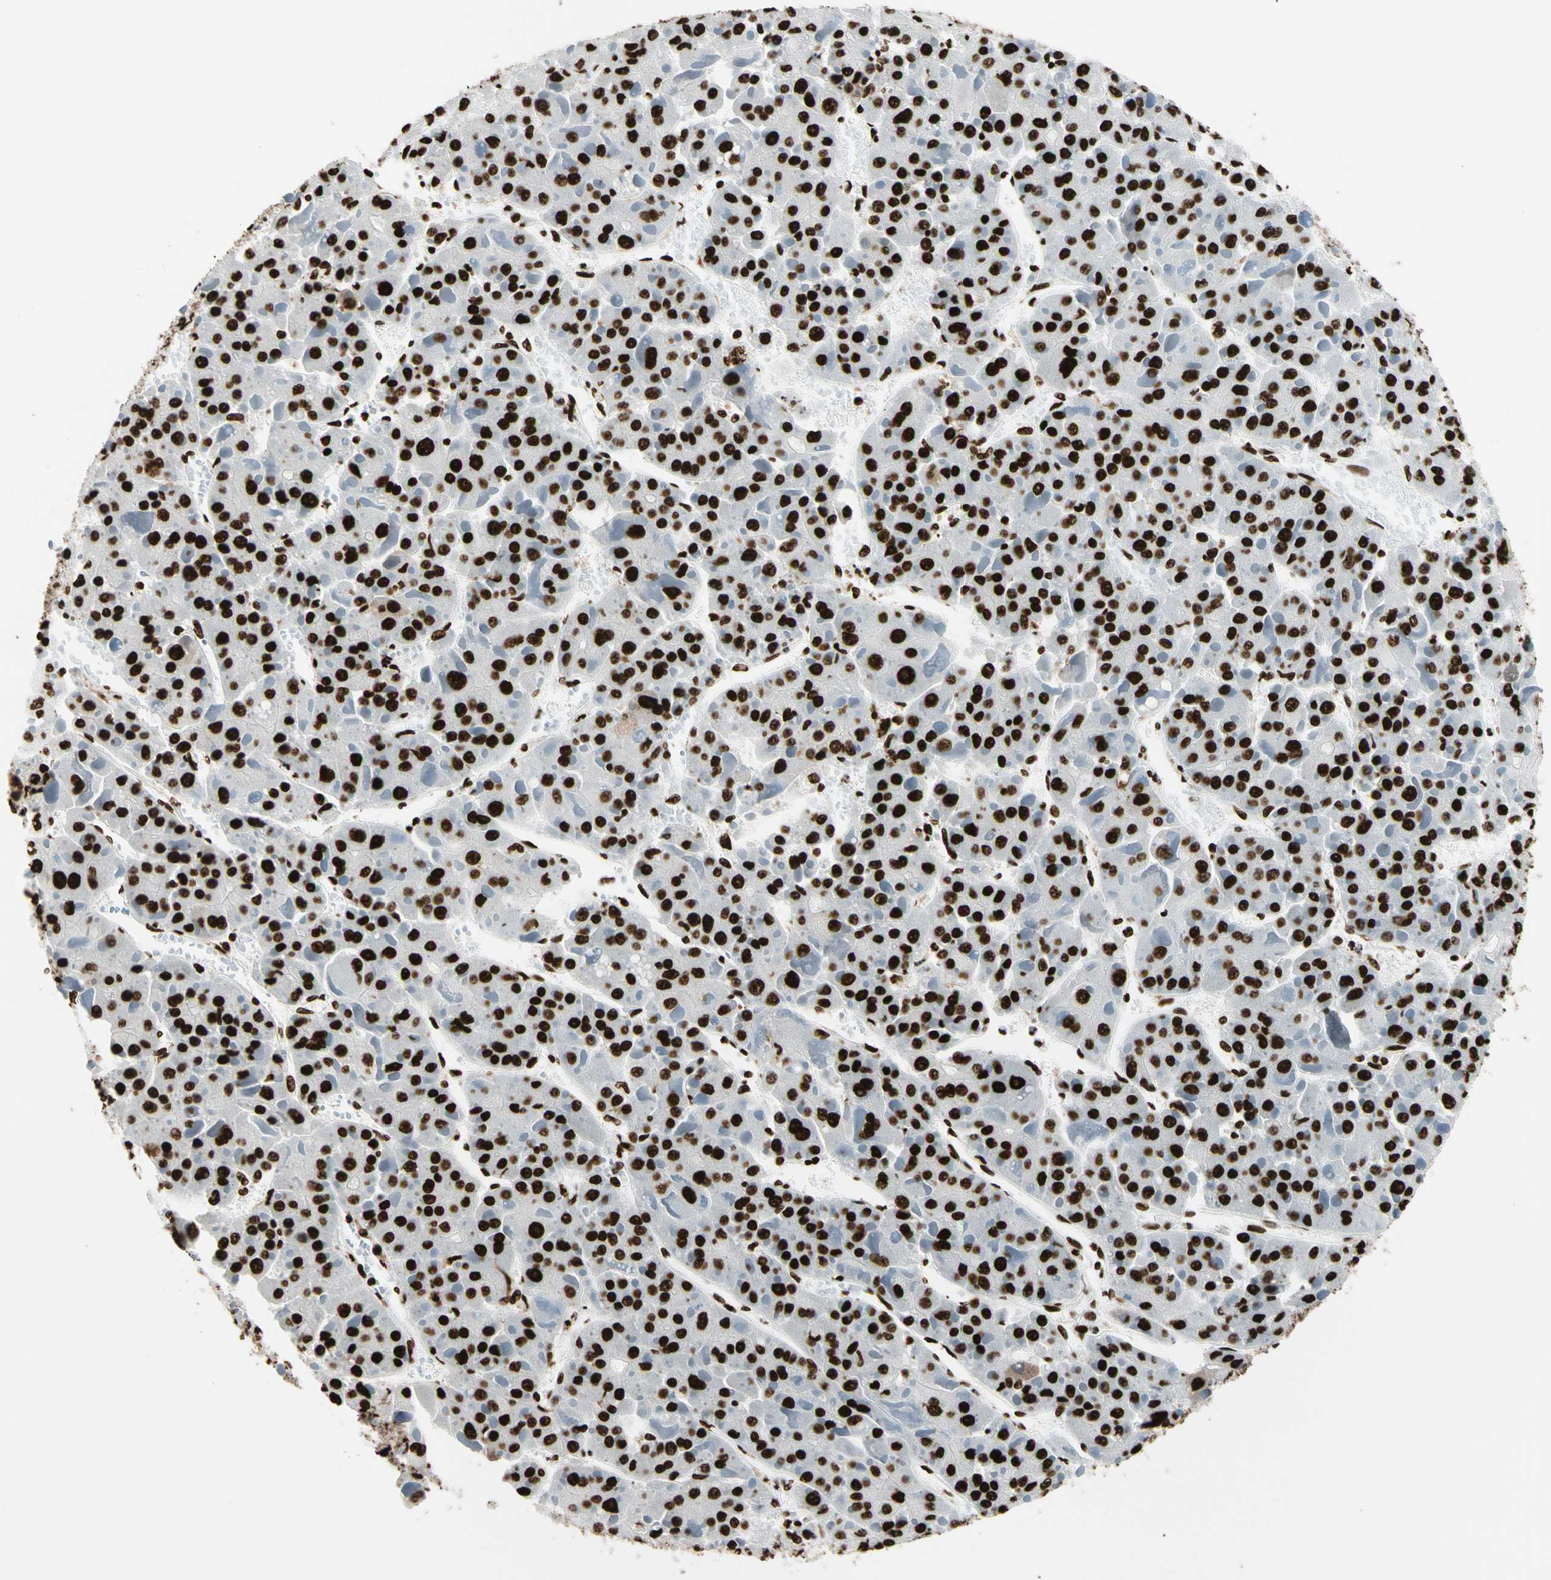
{"staining": {"intensity": "strong", "quantity": ">75%", "location": "nuclear"}, "tissue": "liver cancer", "cell_type": "Tumor cells", "image_type": "cancer", "snomed": [{"axis": "morphology", "description": "Carcinoma, Hepatocellular, NOS"}, {"axis": "topography", "description": "Liver"}], "caption": "This image shows immunohistochemistry (IHC) staining of liver cancer, with high strong nuclear expression in about >75% of tumor cells.", "gene": "CCAR1", "patient": {"sex": "female", "age": 73}}